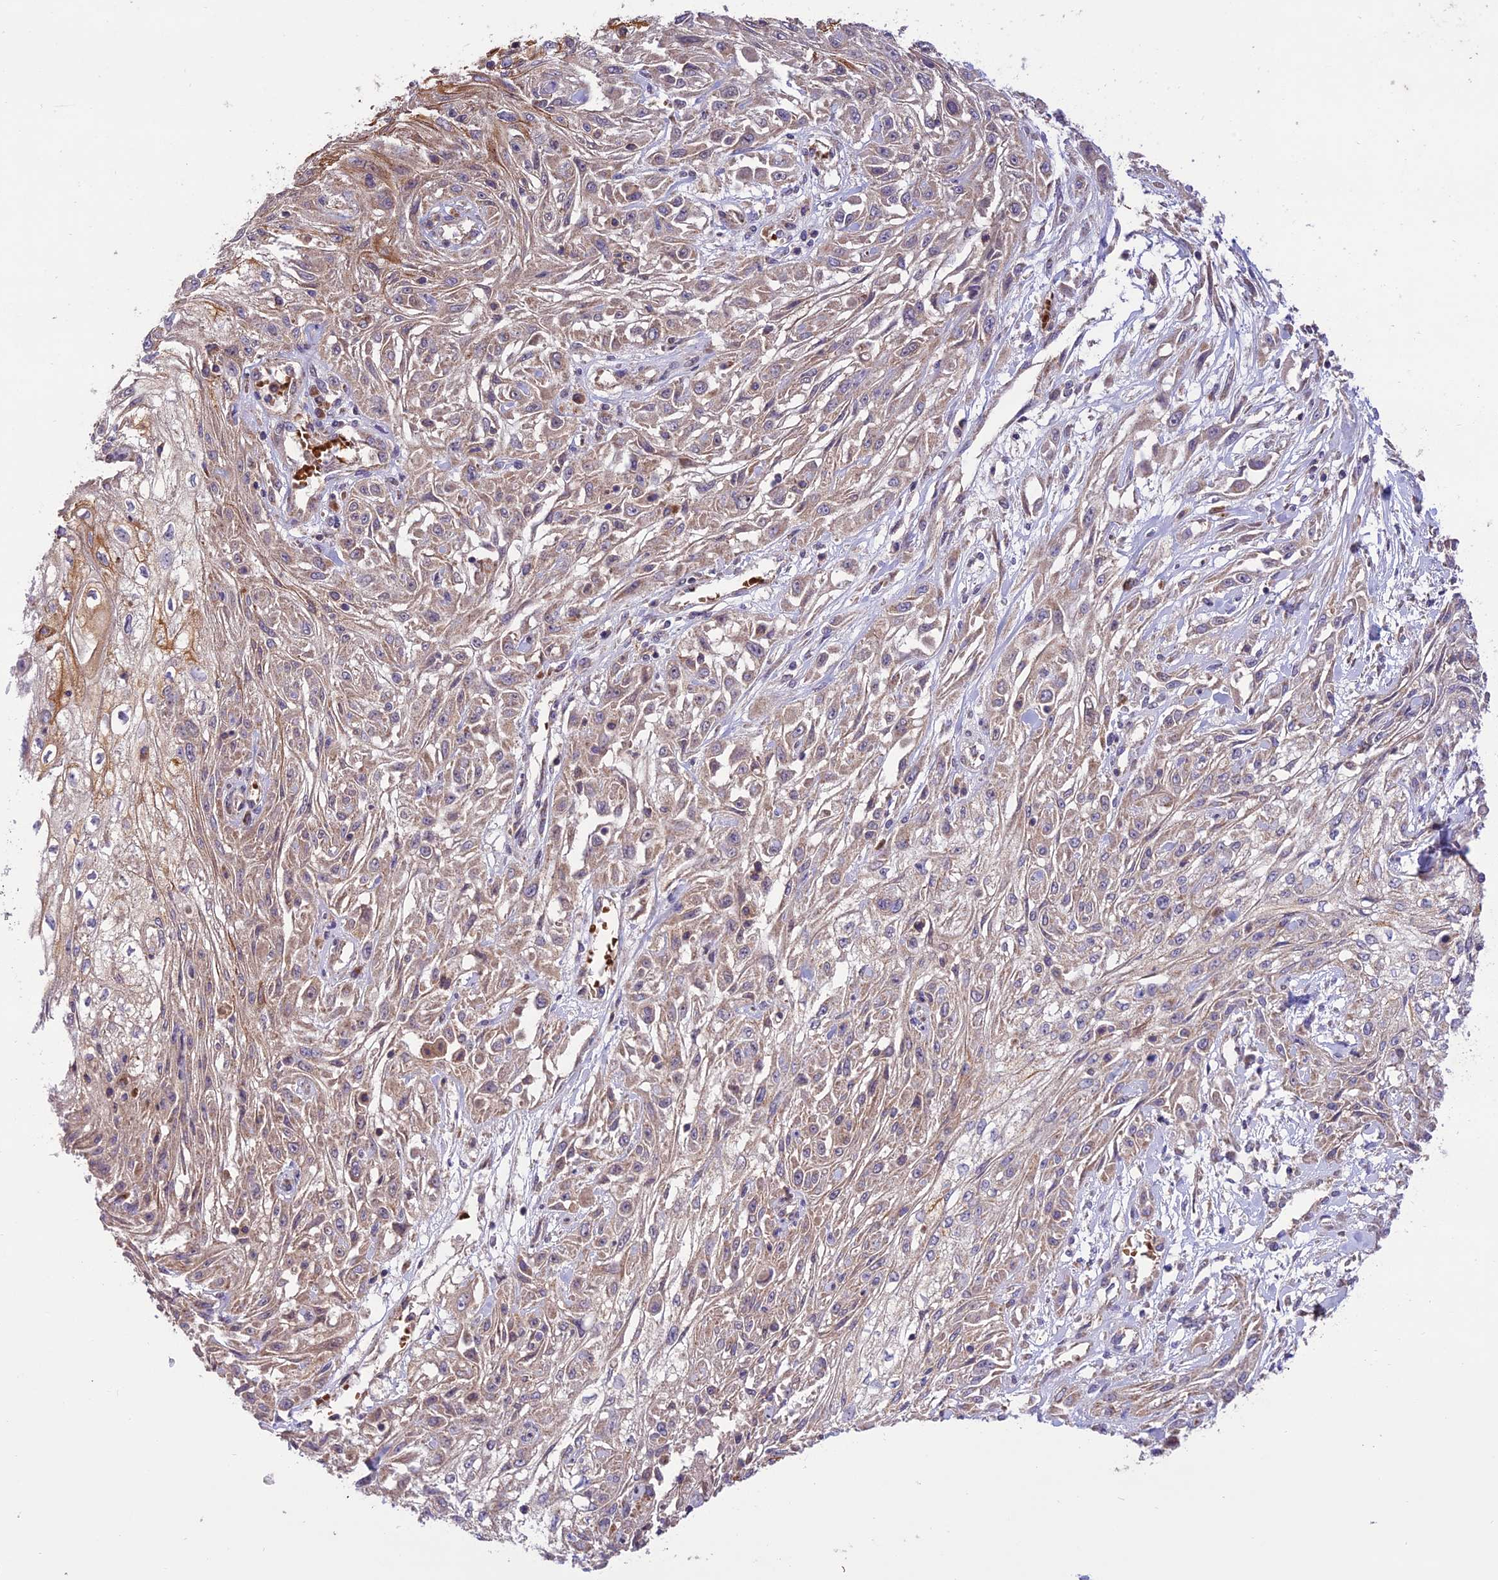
{"staining": {"intensity": "weak", "quantity": ">75%", "location": "cytoplasmic/membranous"}, "tissue": "skin cancer", "cell_type": "Tumor cells", "image_type": "cancer", "snomed": [{"axis": "morphology", "description": "Squamous cell carcinoma, NOS"}, {"axis": "morphology", "description": "Squamous cell carcinoma, metastatic, NOS"}, {"axis": "topography", "description": "Skin"}, {"axis": "topography", "description": "Lymph node"}], "caption": "The image demonstrates staining of metastatic squamous cell carcinoma (skin), revealing weak cytoplasmic/membranous protein positivity (brown color) within tumor cells.", "gene": "NDUFAF1", "patient": {"sex": "male", "age": 75}}